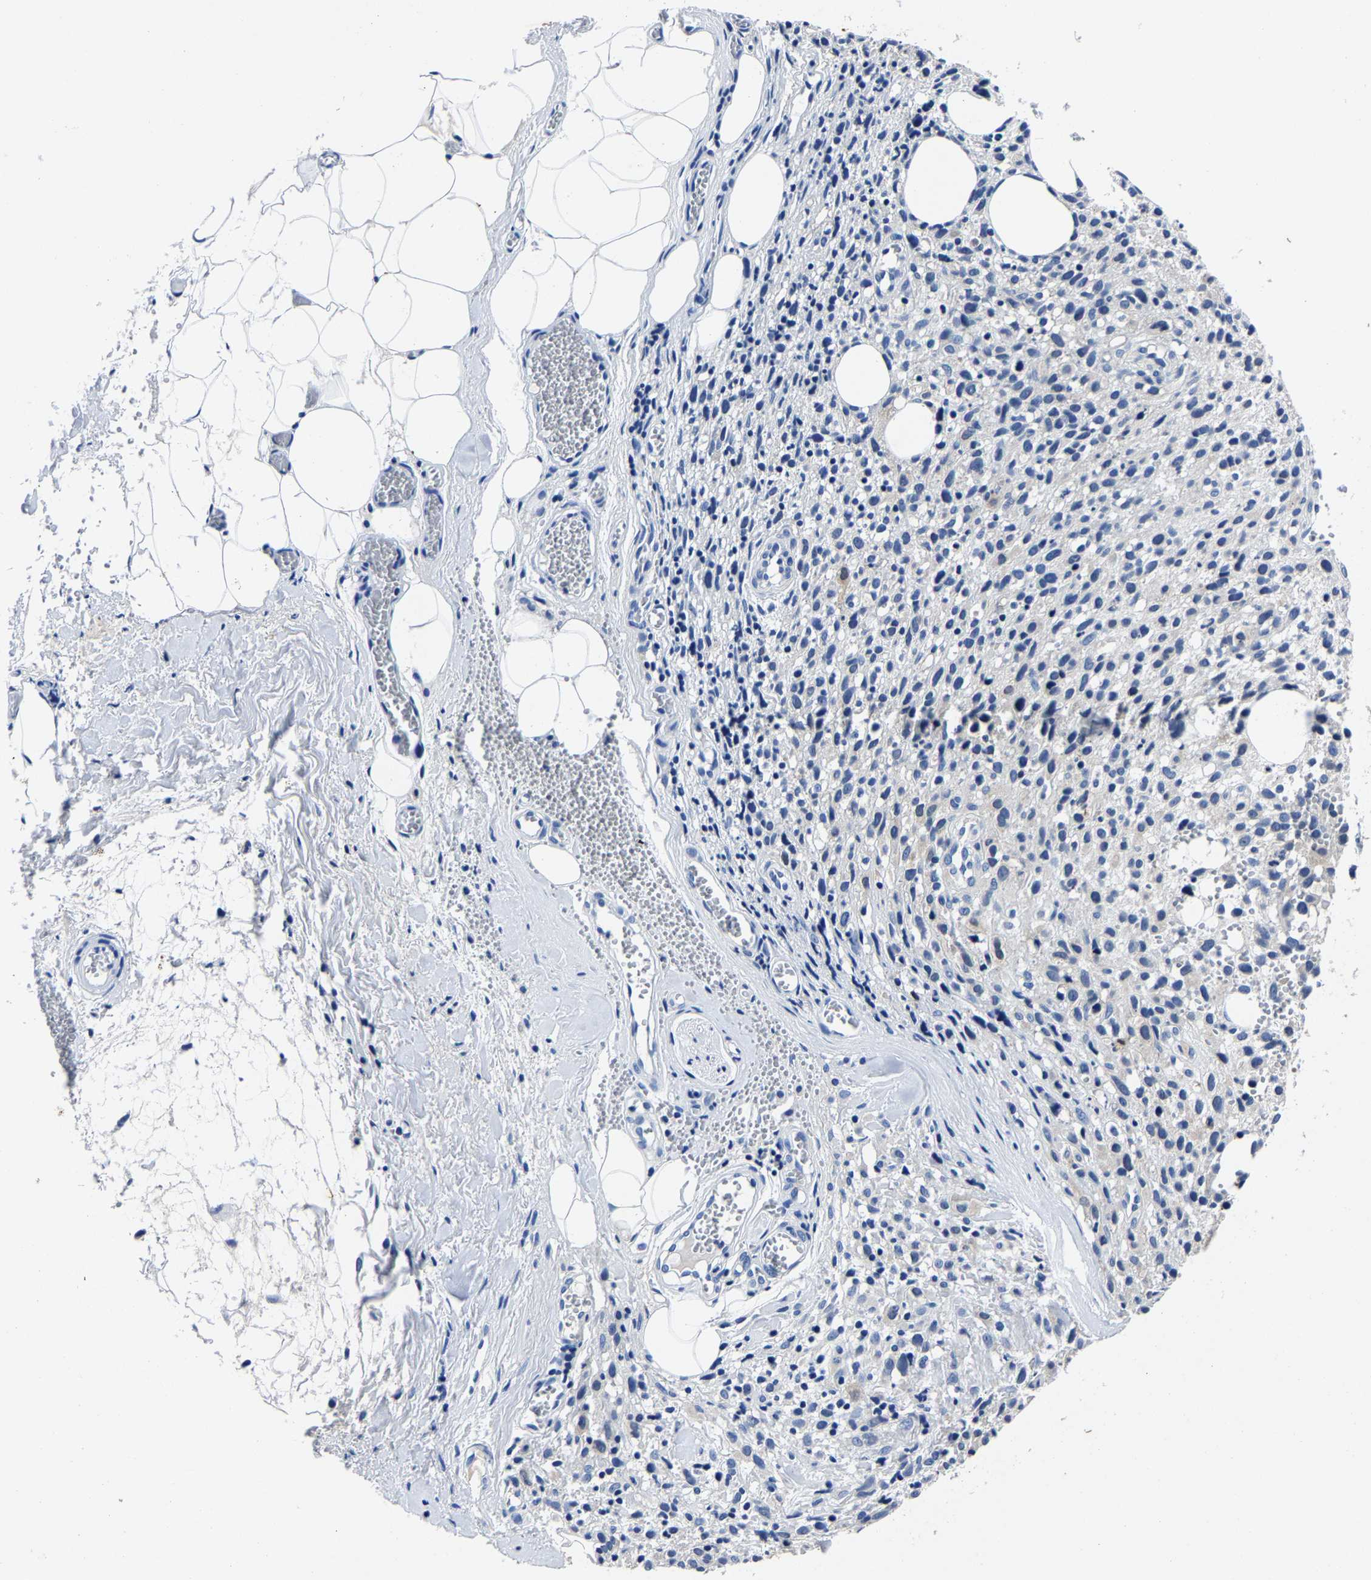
{"staining": {"intensity": "negative", "quantity": "none", "location": "none"}, "tissue": "melanoma", "cell_type": "Tumor cells", "image_type": "cancer", "snomed": [{"axis": "morphology", "description": "Malignant melanoma, NOS"}, {"axis": "topography", "description": "Skin"}], "caption": "Melanoma stained for a protein using IHC demonstrates no positivity tumor cells.", "gene": "PSPH", "patient": {"sex": "female", "age": 55}}